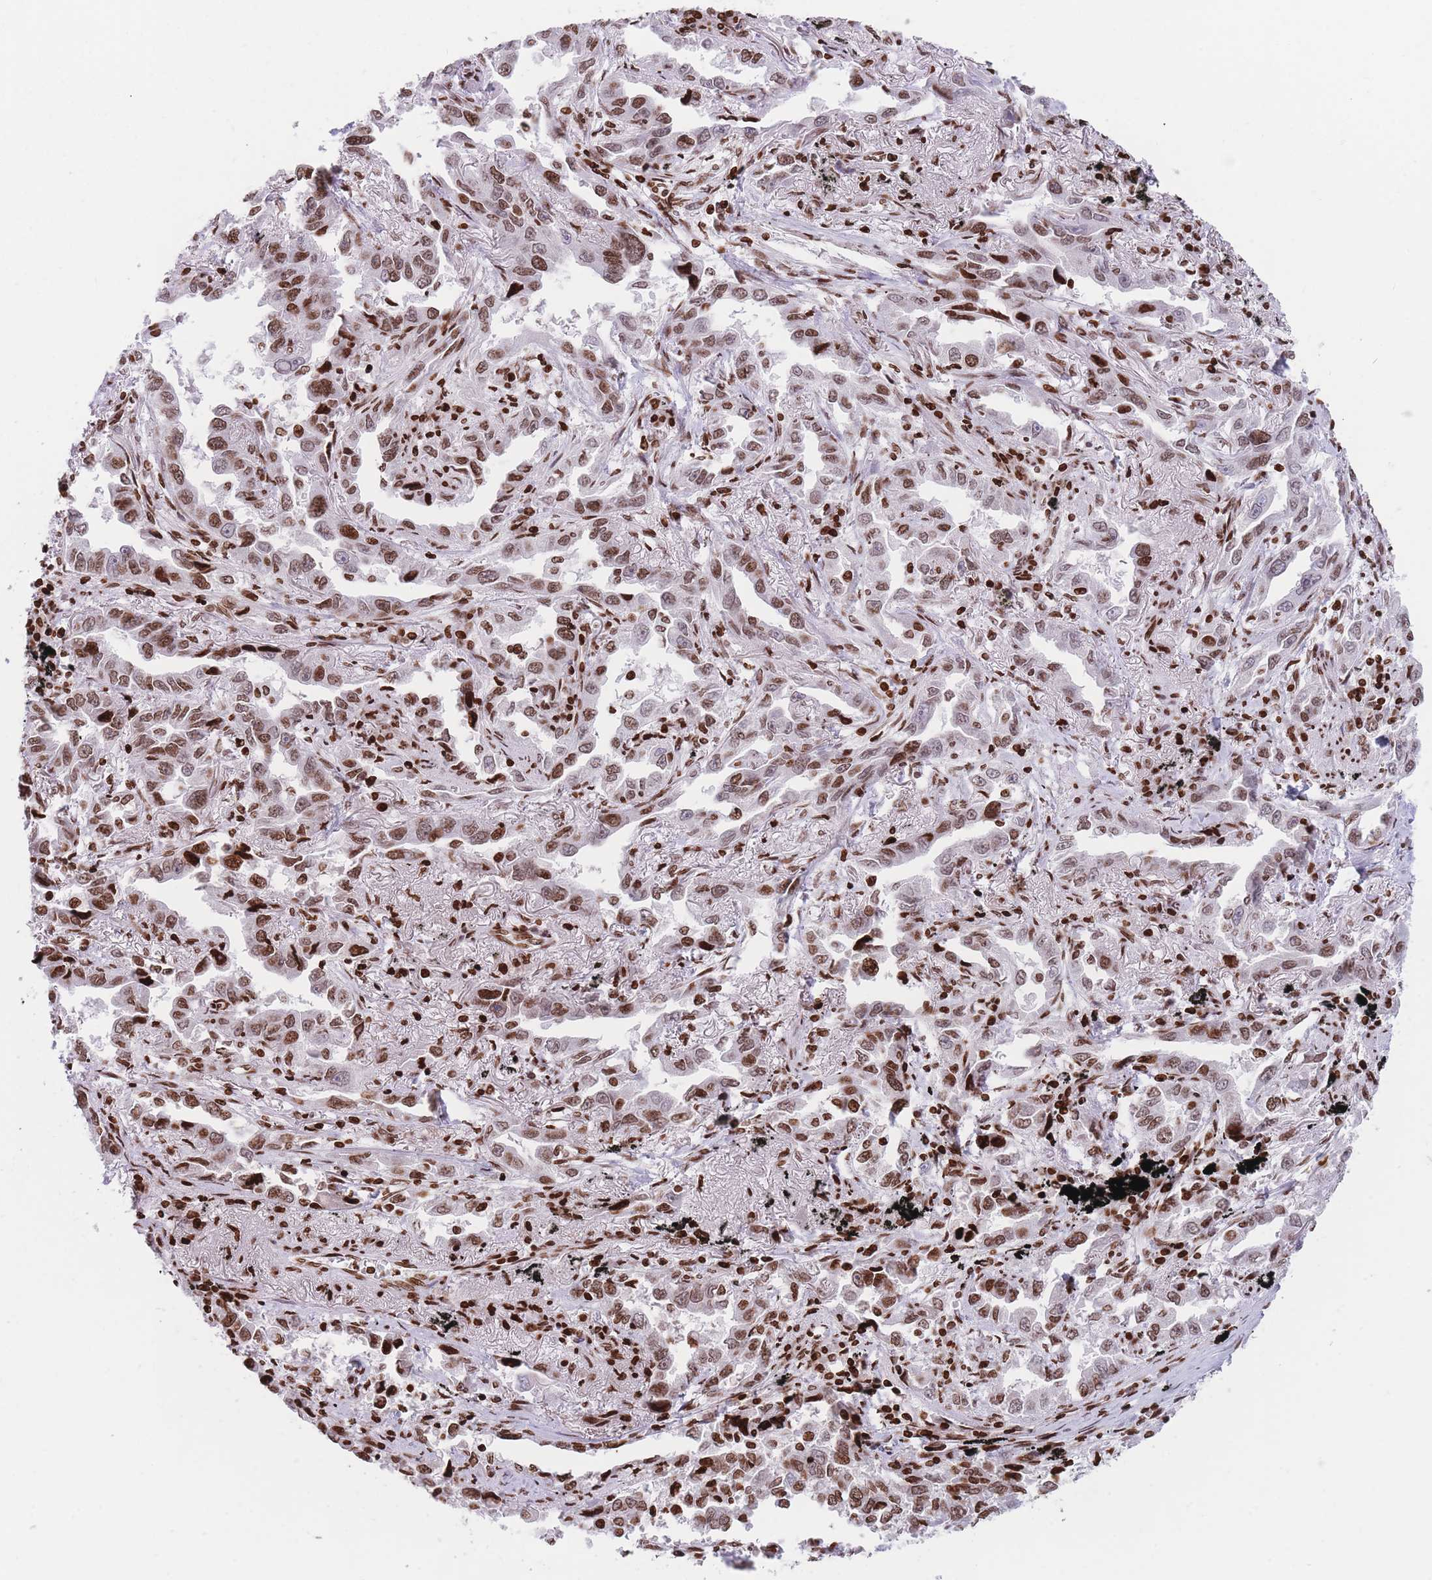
{"staining": {"intensity": "moderate", "quantity": ">75%", "location": "nuclear"}, "tissue": "lung cancer", "cell_type": "Tumor cells", "image_type": "cancer", "snomed": [{"axis": "morphology", "description": "Adenocarcinoma, NOS"}, {"axis": "topography", "description": "Lung"}], "caption": "Lung adenocarcinoma stained with immunohistochemistry reveals moderate nuclear staining in about >75% of tumor cells.", "gene": "AK9", "patient": {"sex": "male", "age": 67}}